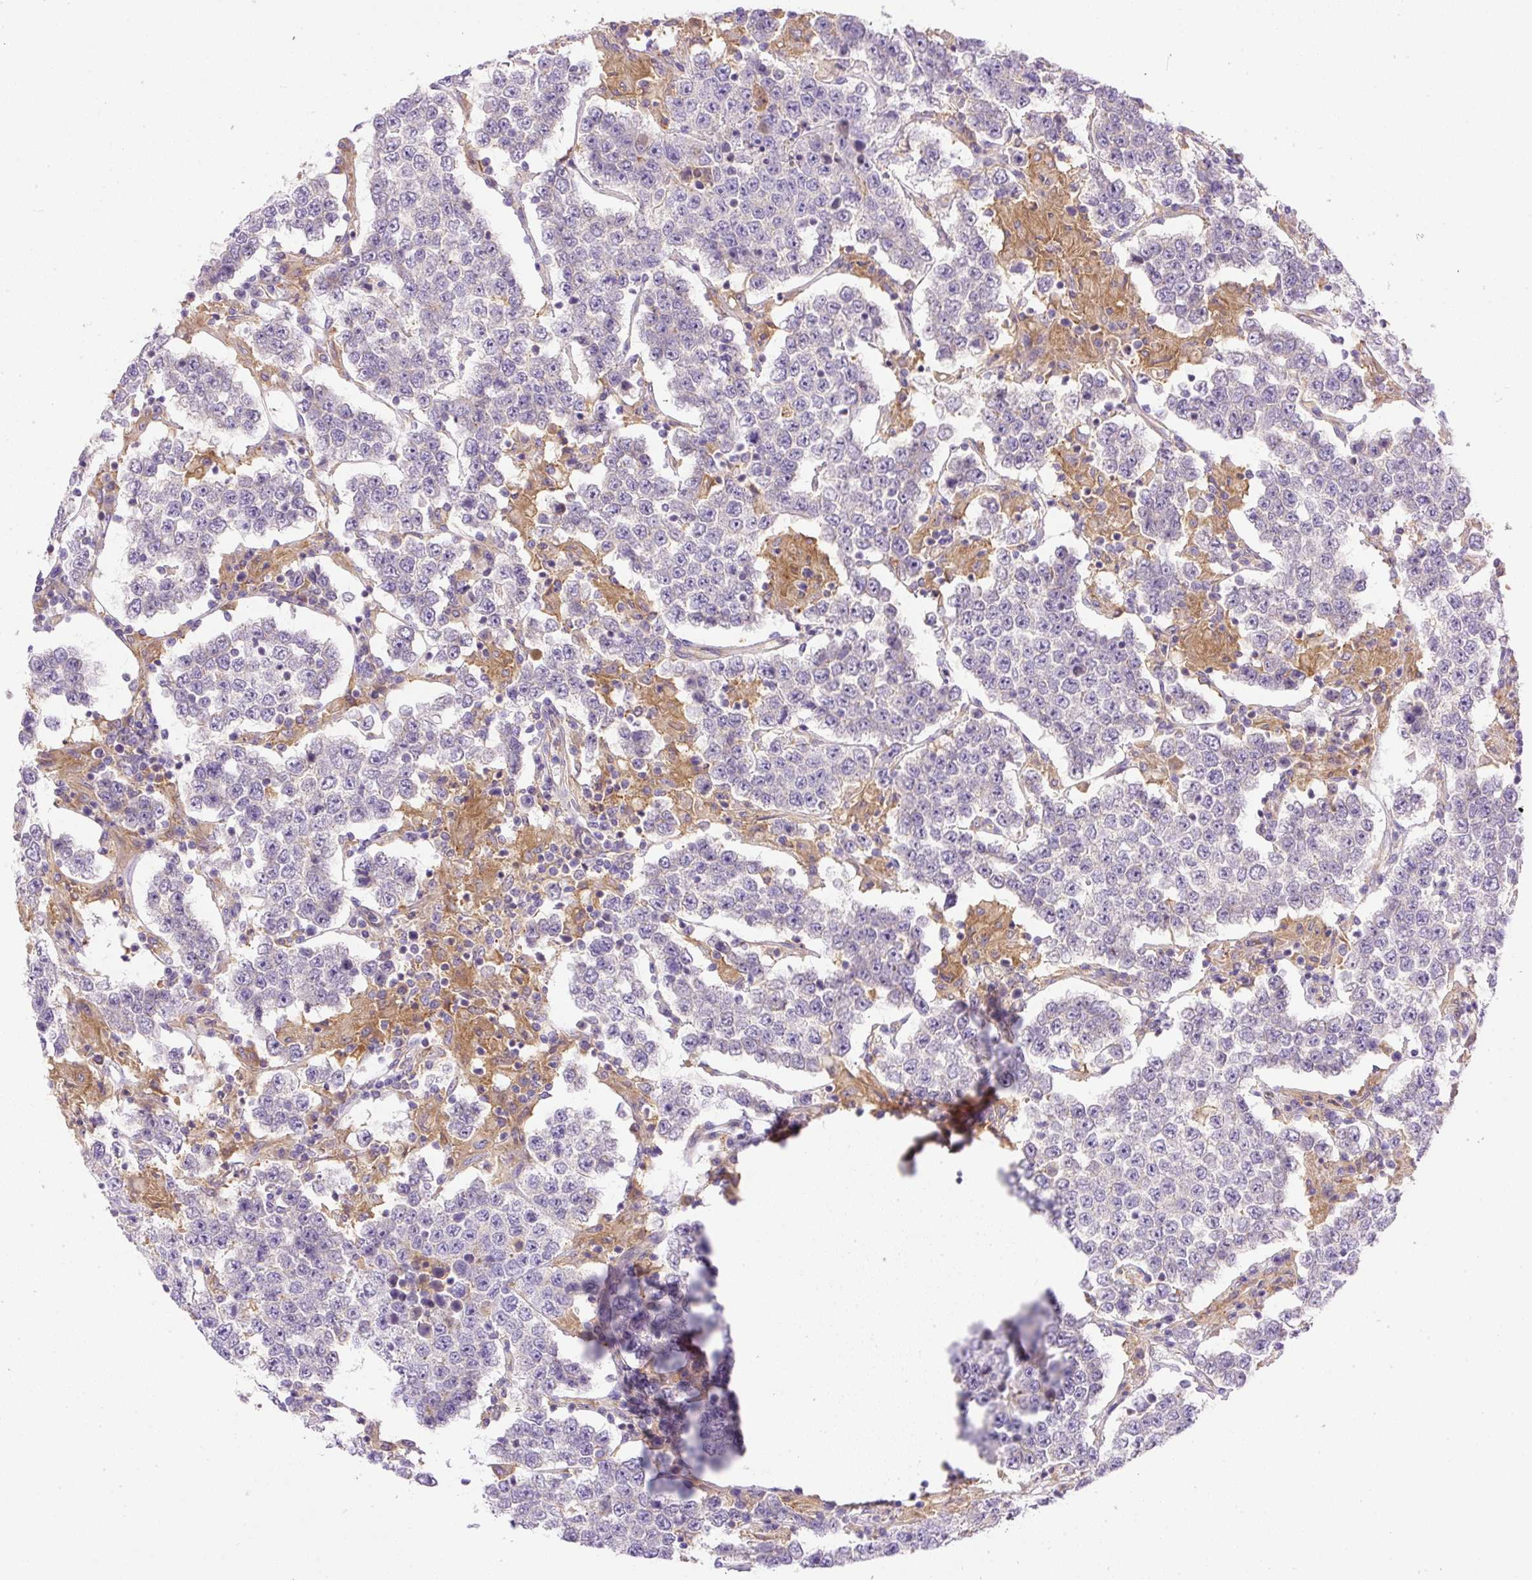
{"staining": {"intensity": "negative", "quantity": "none", "location": "none"}, "tissue": "testis cancer", "cell_type": "Tumor cells", "image_type": "cancer", "snomed": [{"axis": "morphology", "description": "Normal tissue, NOS"}, {"axis": "morphology", "description": "Urothelial carcinoma, High grade"}, {"axis": "morphology", "description": "Seminoma, NOS"}, {"axis": "morphology", "description": "Carcinoma, Embryonal, NOS"}, {"axis": "topography", "description": "Urinary bladder"}, {"axis": "topography", "description": "Testis"}], "caption": "DAB (3,3'-diaminobenzidine) immunohistochemical staining of testis seminoma displays no significant staining in tumor cells.", "gene": "DAPK1", "patient": {"sex": "male", "age": 41}}